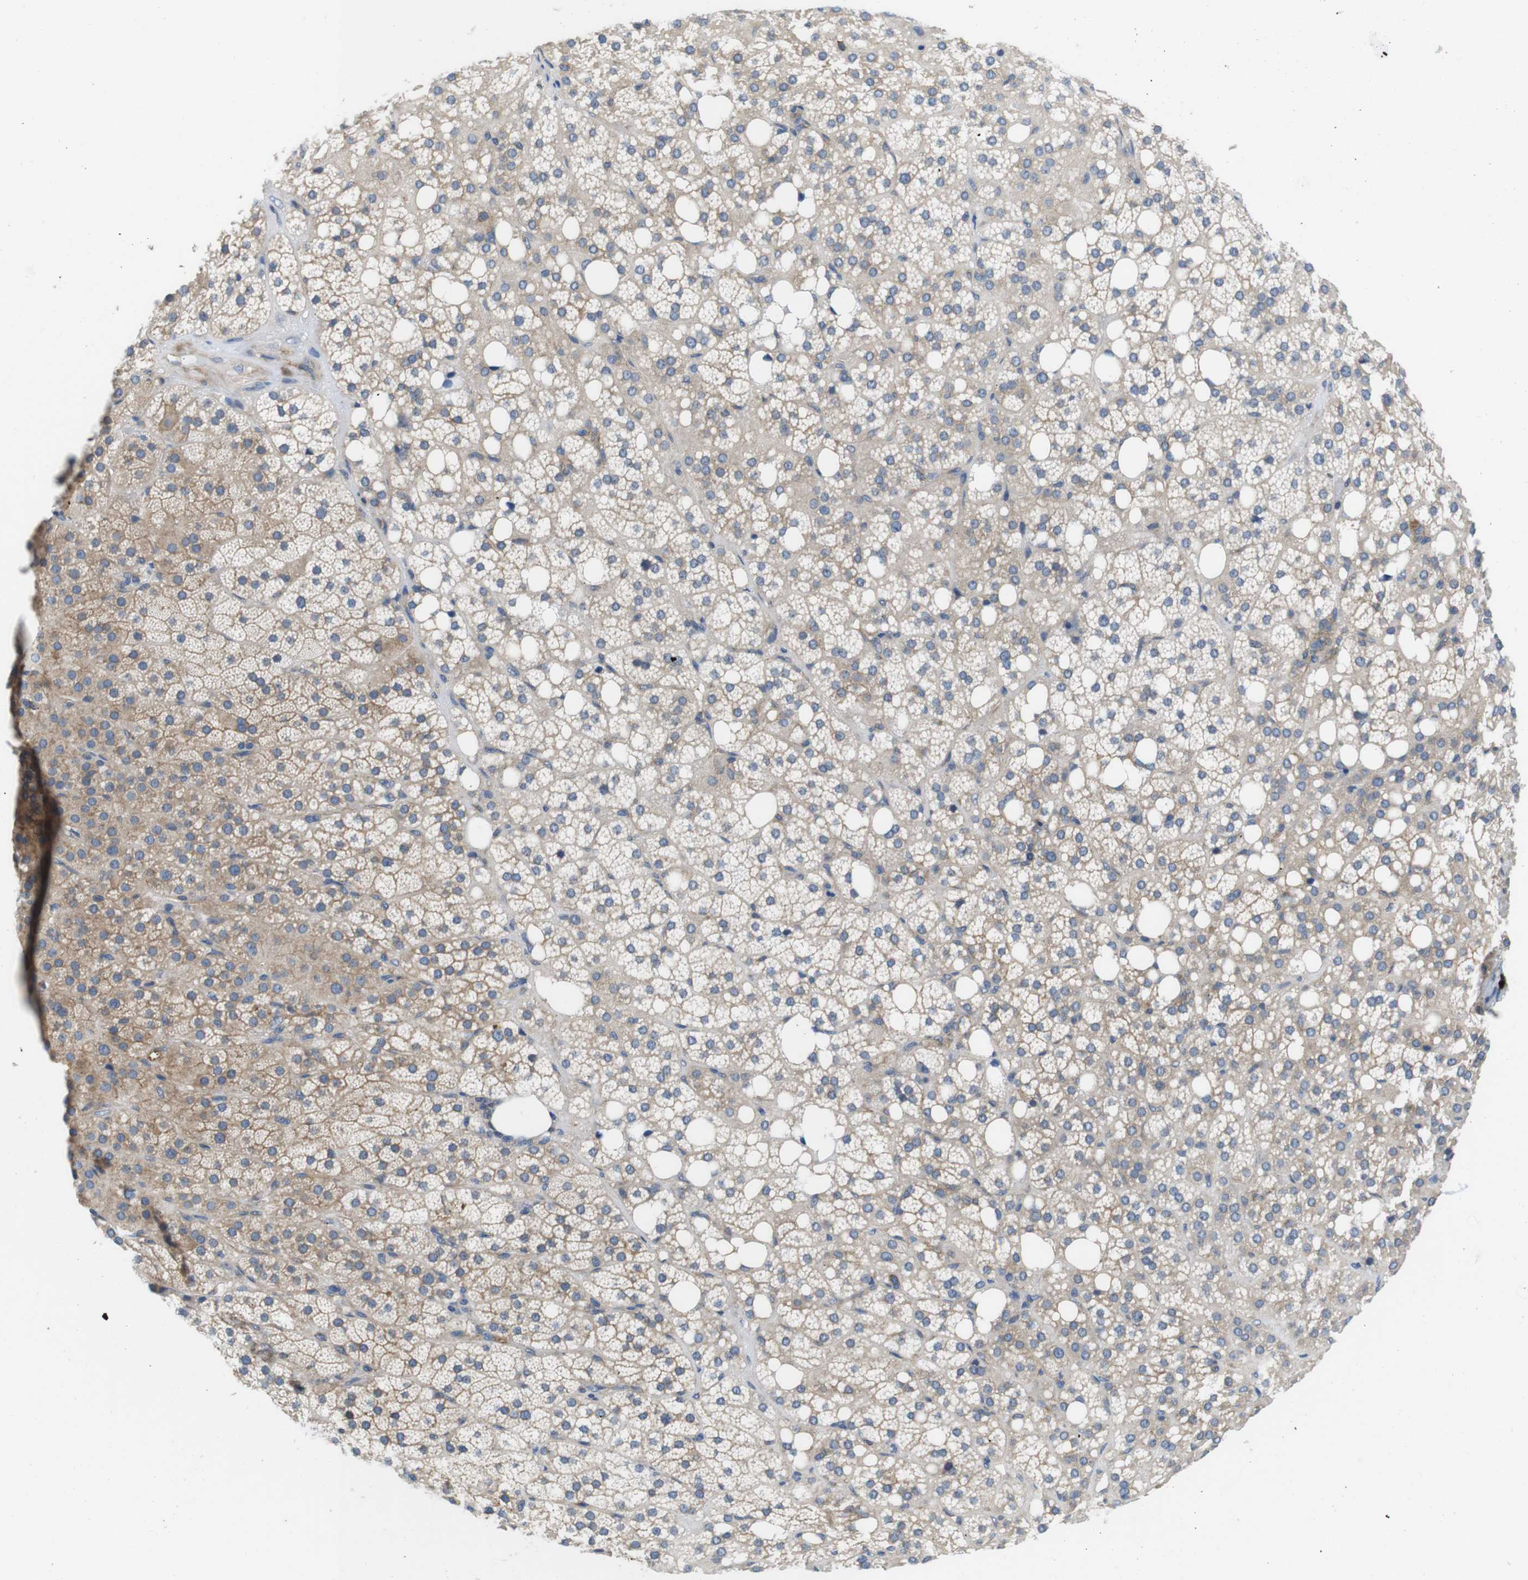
{"staining": {"intensity": "weak", "quantity": "25%-75%", "location": "cytoplasmic/membranous"}, "tissue": "adrenal gland", "cell_type": "Glandular cells", "image_type": "normal", "snomed": [{"axis": "morphology", "description": "Normal tissue, NOS"}, {"axis": "topography", "description": "Adrenal gland"}], "caption": "Protein expression analysis of unremarkable adrenal gland demonstrates weak cytoplasmic/membranous expression in about 25%-75% of glandular cells.", "gene": "DCLK1", "patient": {"sex": "female", "age": 59}}